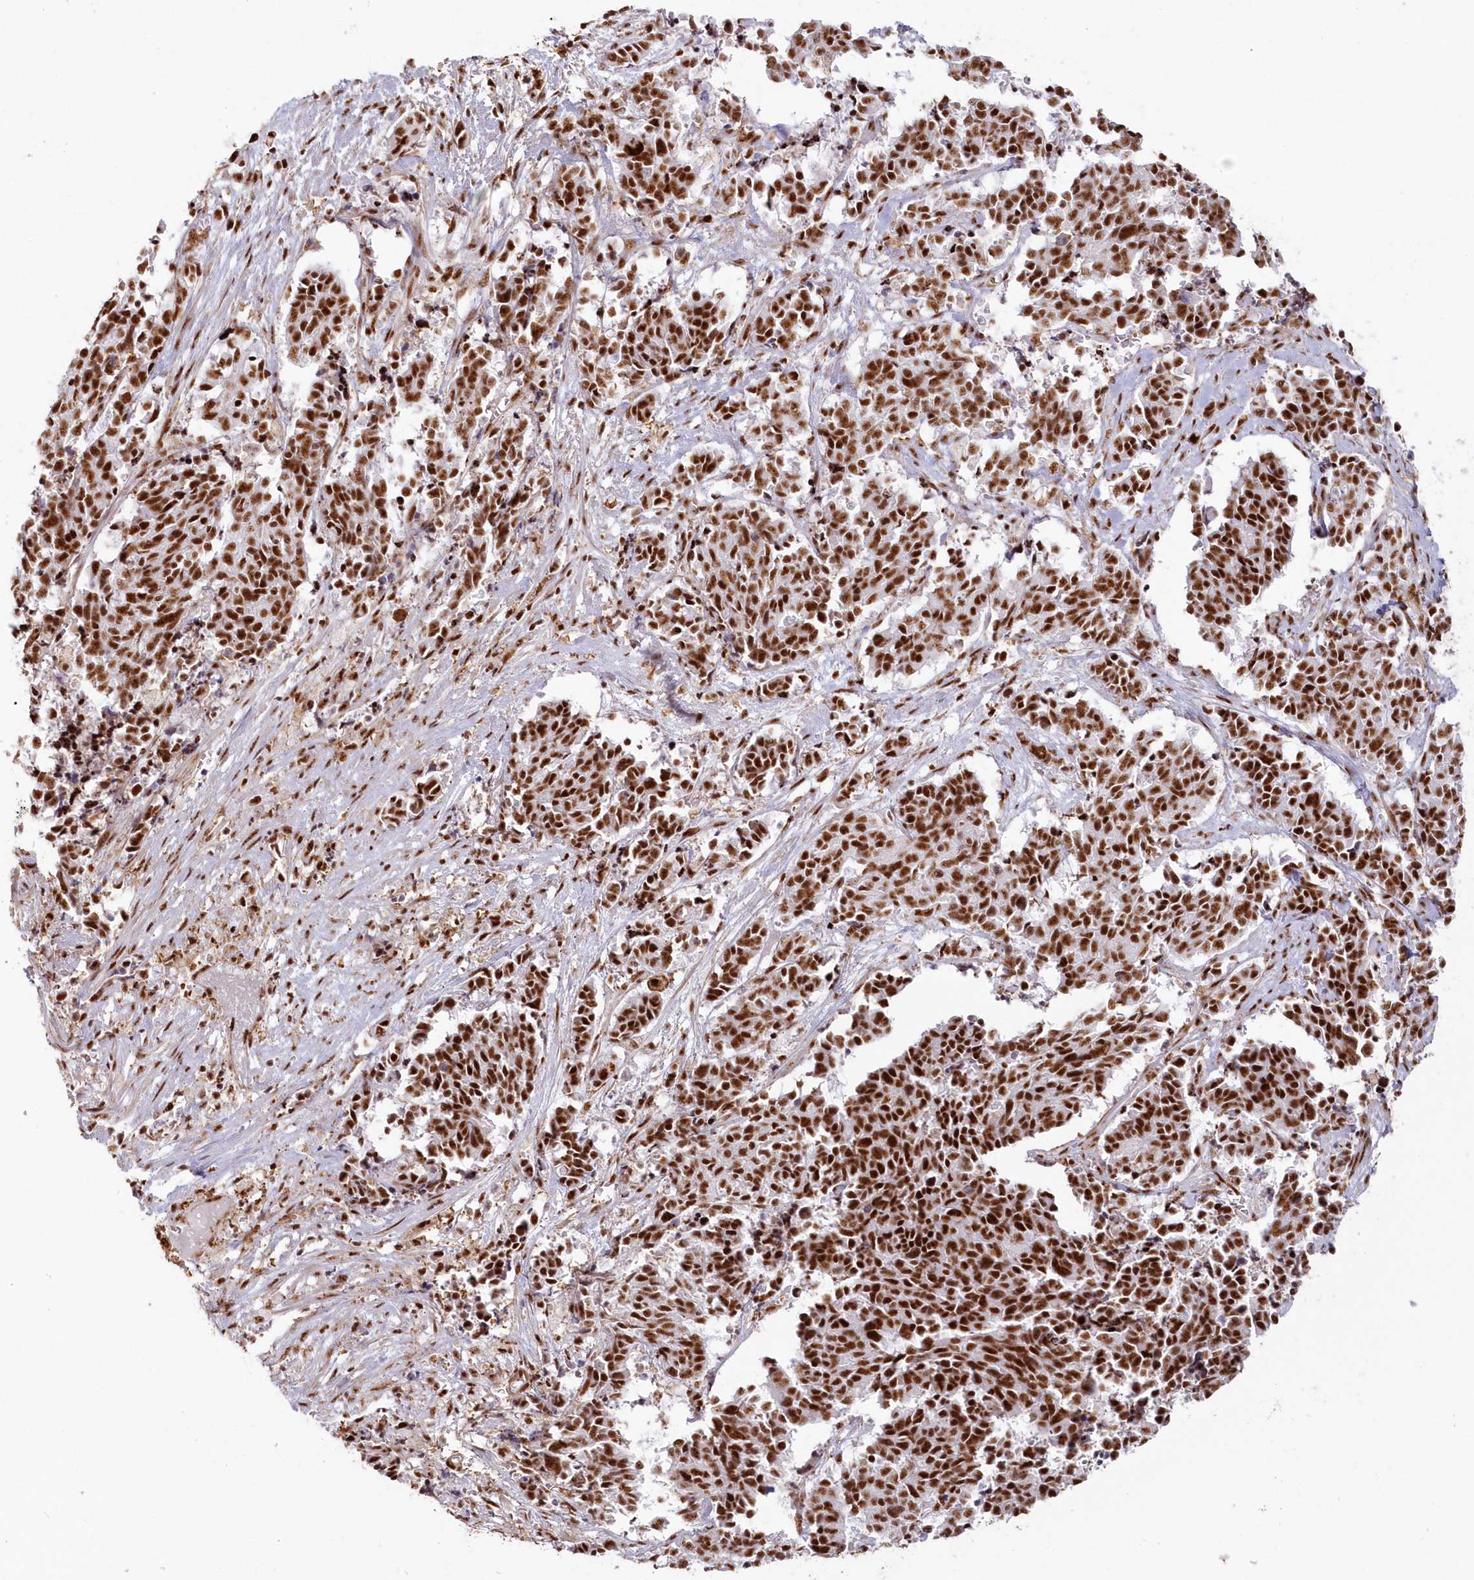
{"staining": {"intensity": "strong", "quantity": ">75%", "location": "nuclear"}, "tissue": "cervical cancer", "cell_type": "Tumor cells", "image_type": "cancer", "snomed": [{"axis": "morphology", "description": "Normal tissue, NOS"}, {"axis": "morphology", "description": "Squamous cell carcinoma, NOS"}, {"axis": "topography", "description": "Cervix"}], "caption": "This is a micrograph of IHC staining of squamous cell carcinoma (cervical), which shows strong expression in the nuclear of tumor cells.", "gene": "DDX46", "patient": {"sex": "female", "age": 35}}